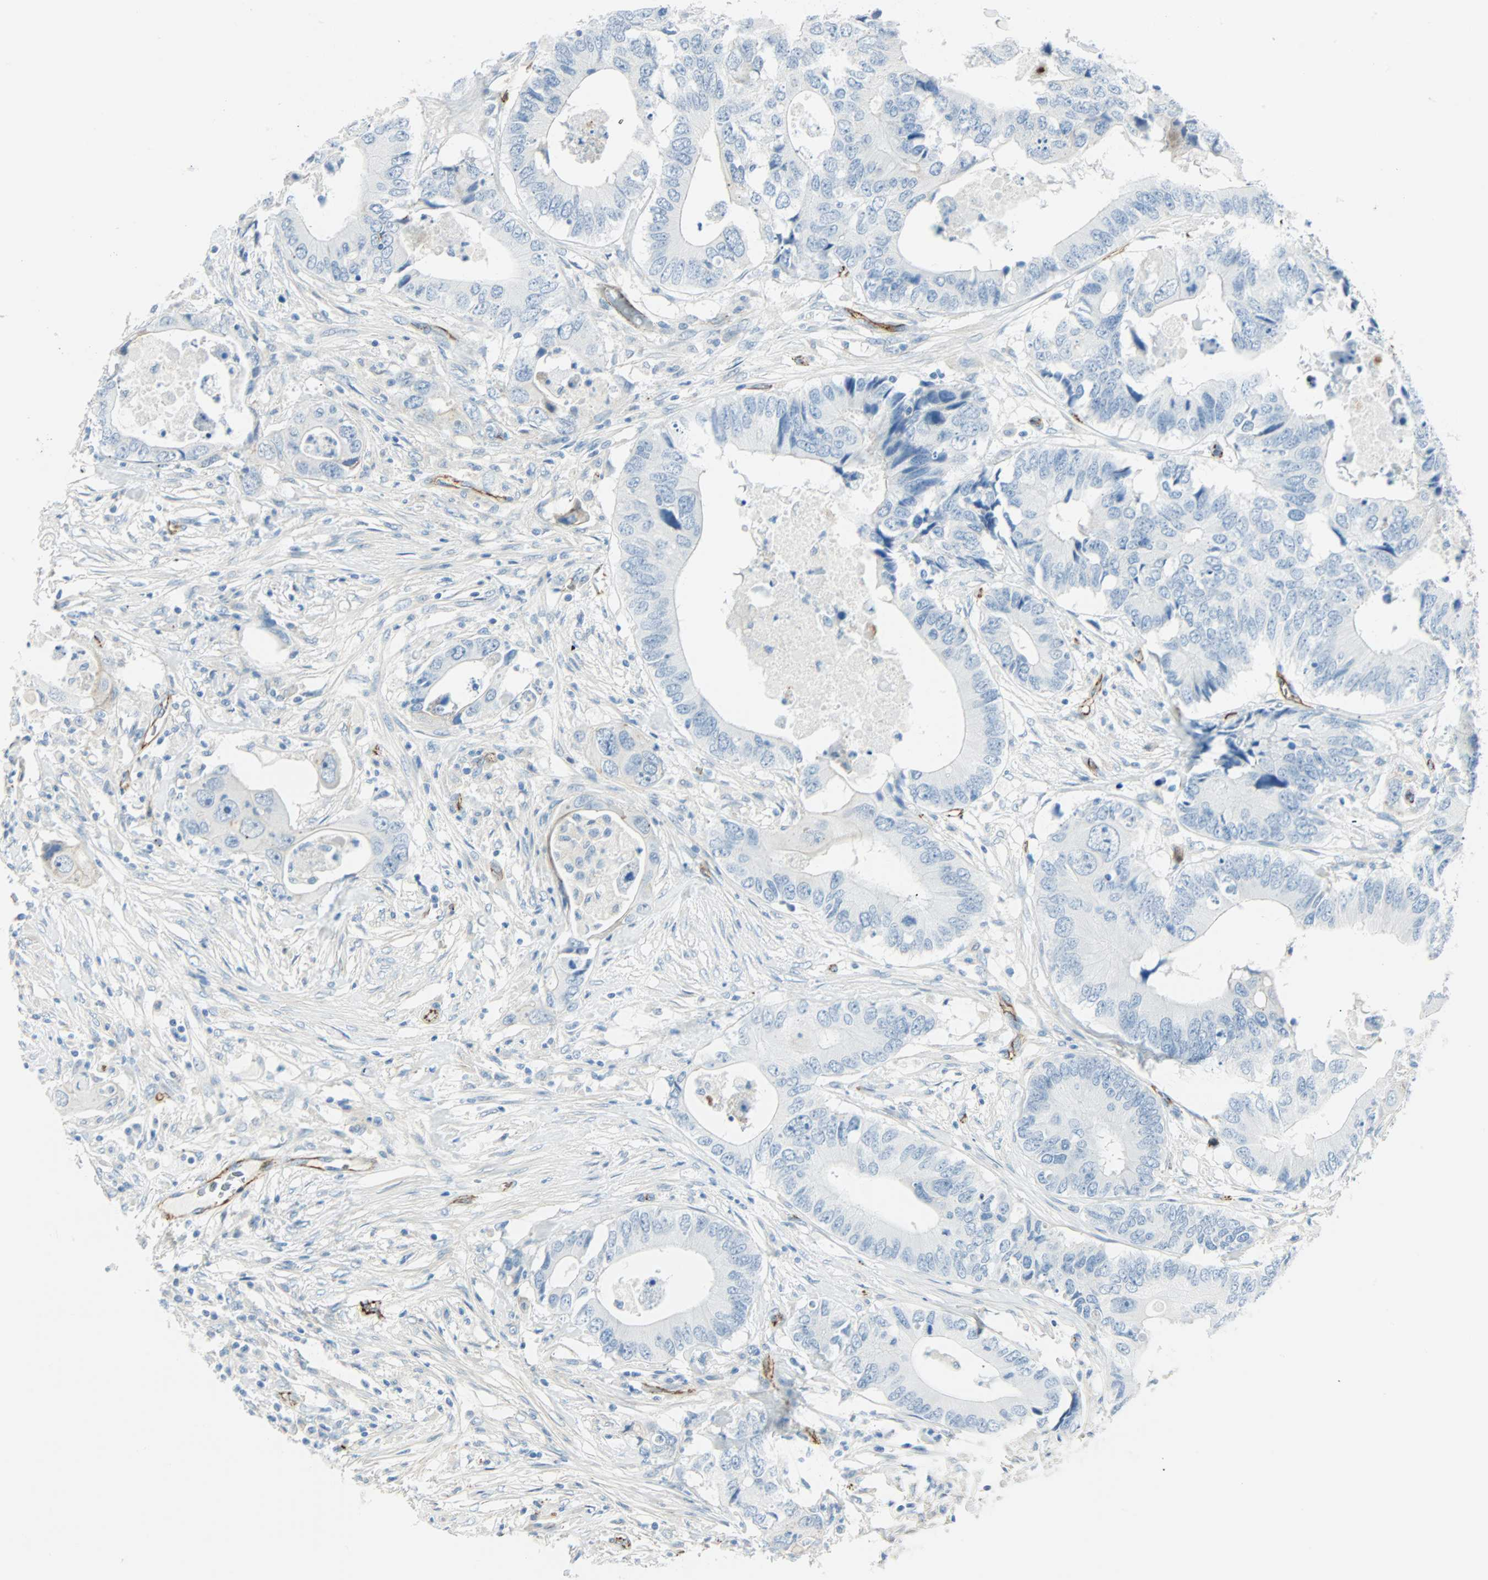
{"staining": {"intensity": "weak", "quantity": "<25%", "location": "cytoplasmic/membranous"}, "tissue": "colorectal cancer", "cell_type": "Tumor cells", "image_type": "cancer", "snomed": [{"axis": "morphology", "description": "Adenocarcinoma, NOS"}, {"axis": "topography", "description": "Colon"}], "caption": "An image of human colorectal cancer is negative for staining in tumor cells.", "gene": "VPS9D1", "patient": {"sex": "male", "age": 71}}